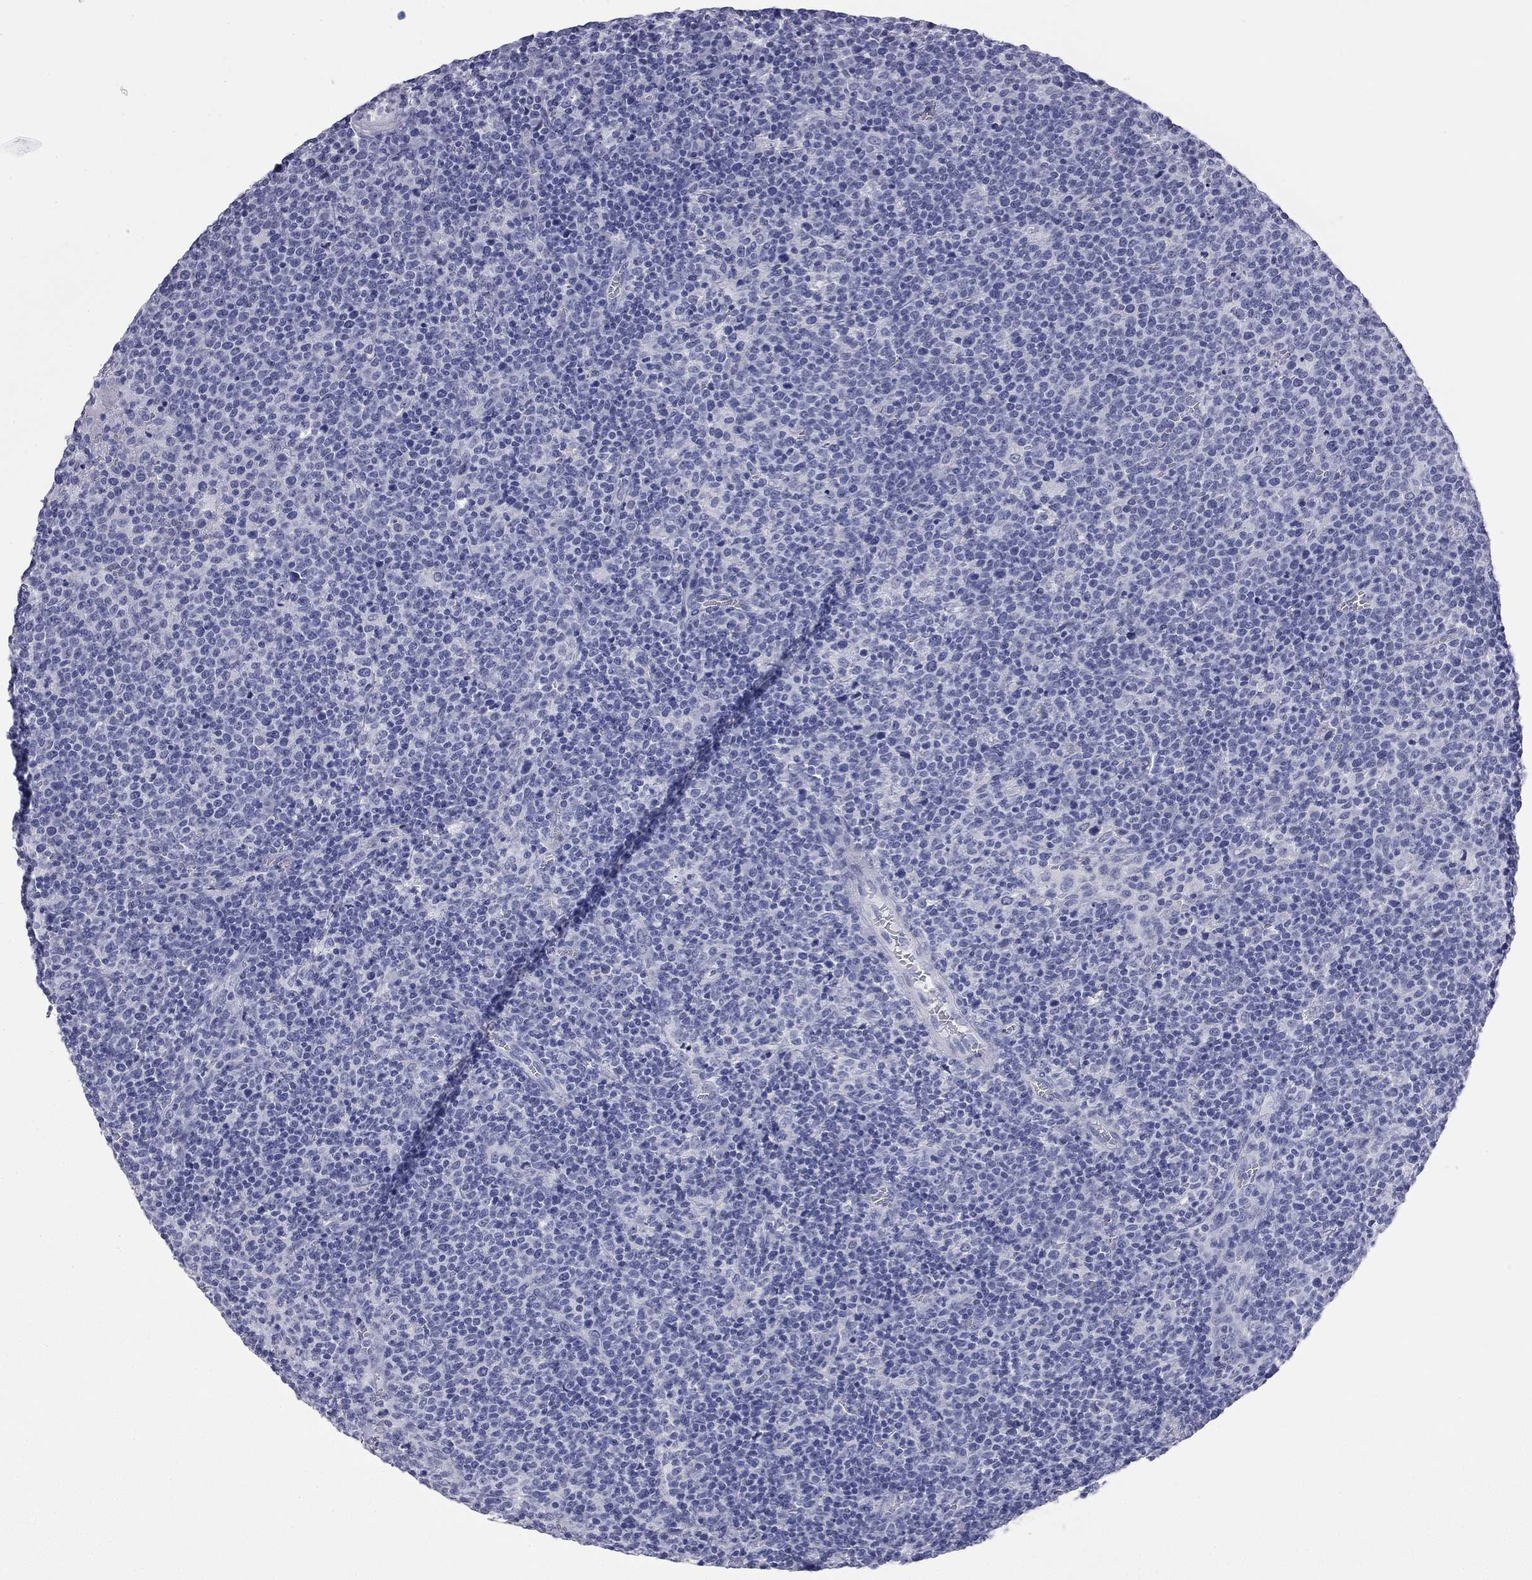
{"staining": {"intensity": "negative", "quantity": "none", "location": "none"}, "tissue": "lymphoma", "cell_type": "Tumor cells", "image_type": "cancer", "snomed": [{"axis": "morphology", "description": "Malignant lymphoma, non-Hodgkin's type, High grade"}, {"axis": "topography", "description": "Lymph node"}], "caption": "This is an immunohistochemistry (IHC) histopathology image of high-grade malignant lymphoma, non-Hodgkin's type. There is no staining in tumor cells.", "gene": "AK8", "patient": {"sex": "male", "age": 61}}